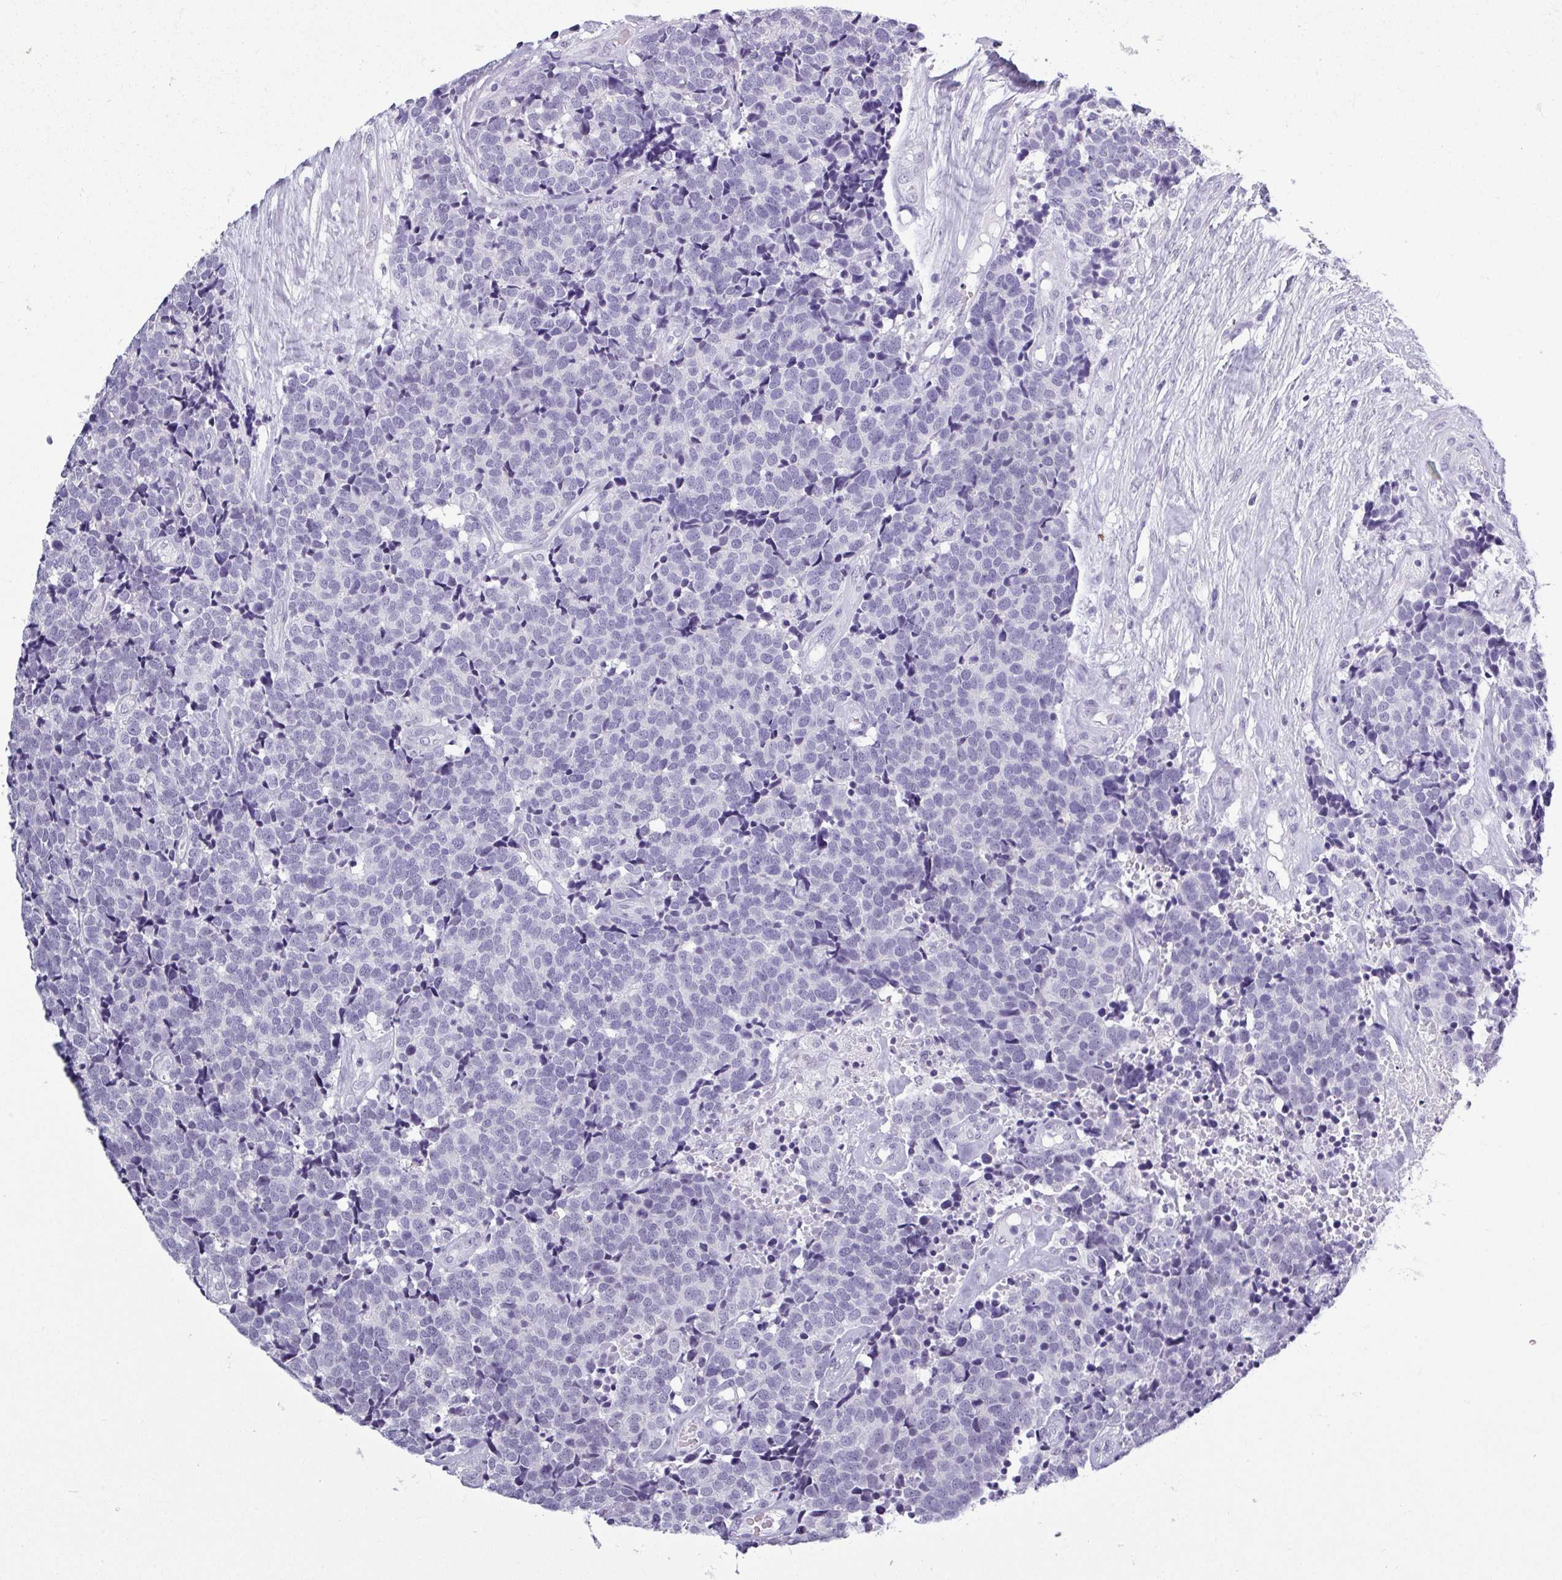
{"staining": {"intensity": "negative", "quantity": "none", "location": "none"}, "tissue": "carcinoid", "cell_type": "Tumor cells", "image_type": "cancer", "snomed": [{"axis": "morphology", "description": "Carcinoid, malignant, NOS"}, {"axis": "topography", "description": "Skin"}], "caption": "Immunohistochemistry of human malignant carcinoid reveals no positivity in tumor cells.", "gene": "SRGAP1", "patient": {"sex": "female", "age": 79}}